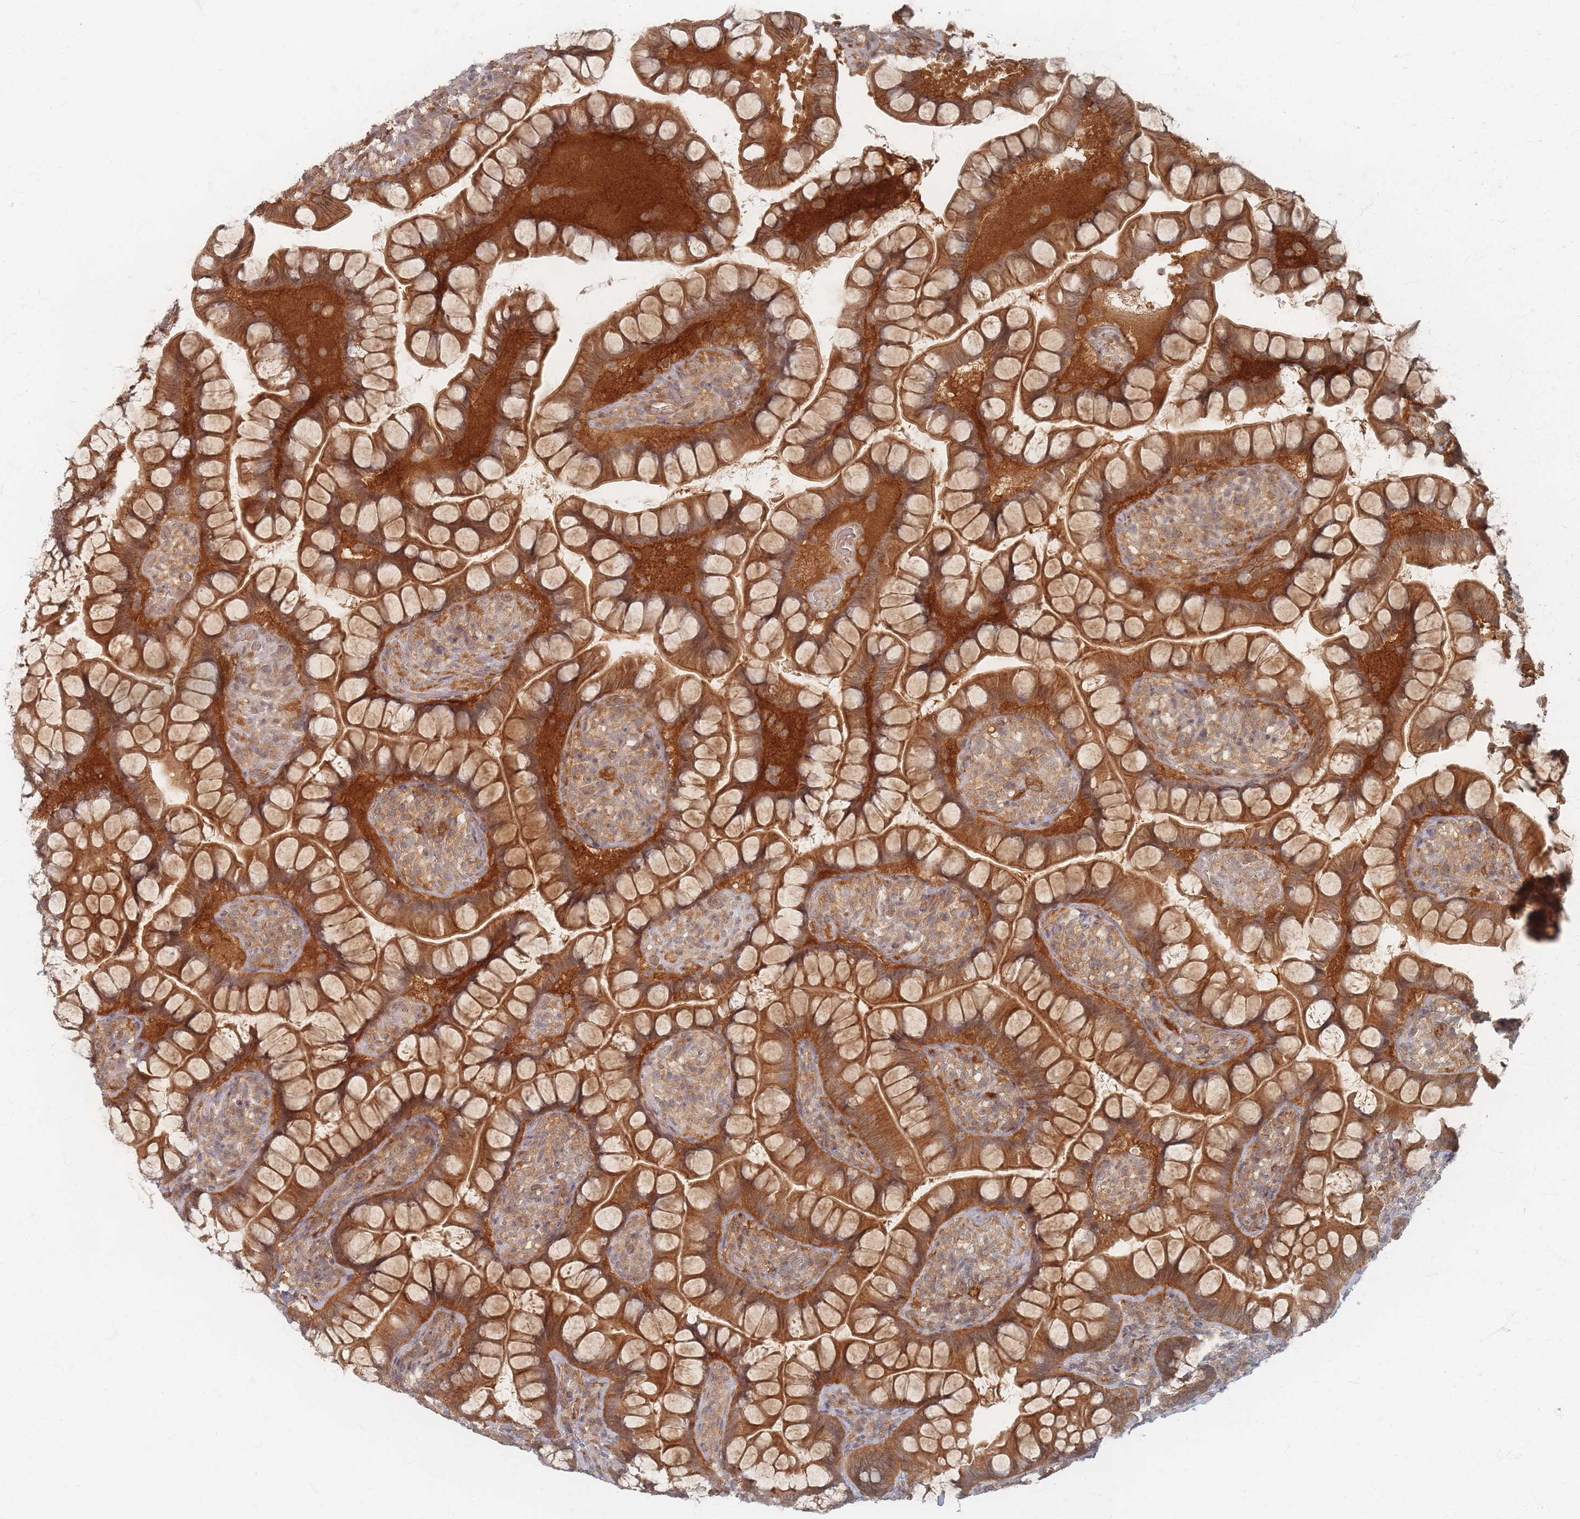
{"staining": {"intensity": "strong", "quantity": ">75%", "location": "cytoplasmic/membranous"}, "tissue": "small intestine", "cell_type": "Glandular cells", "image_type": "normal", "snomed": [{"axis": "morphology", "description": "Normal tissue, NOS"}, {"axis": "topography", "description": "Small intestine"}], "caption": "Protein staining by IHC shows strong cytoplasmic/membranous staining in approximately >75% of glandular cells in unremarkable small intestine. Using DAB (brown) and hematoxylin (blue) stains, captured at high magnification using brightfield microscopy.", "gene": "PSMD9", "patient": {"sex": "male", "age": 70}}